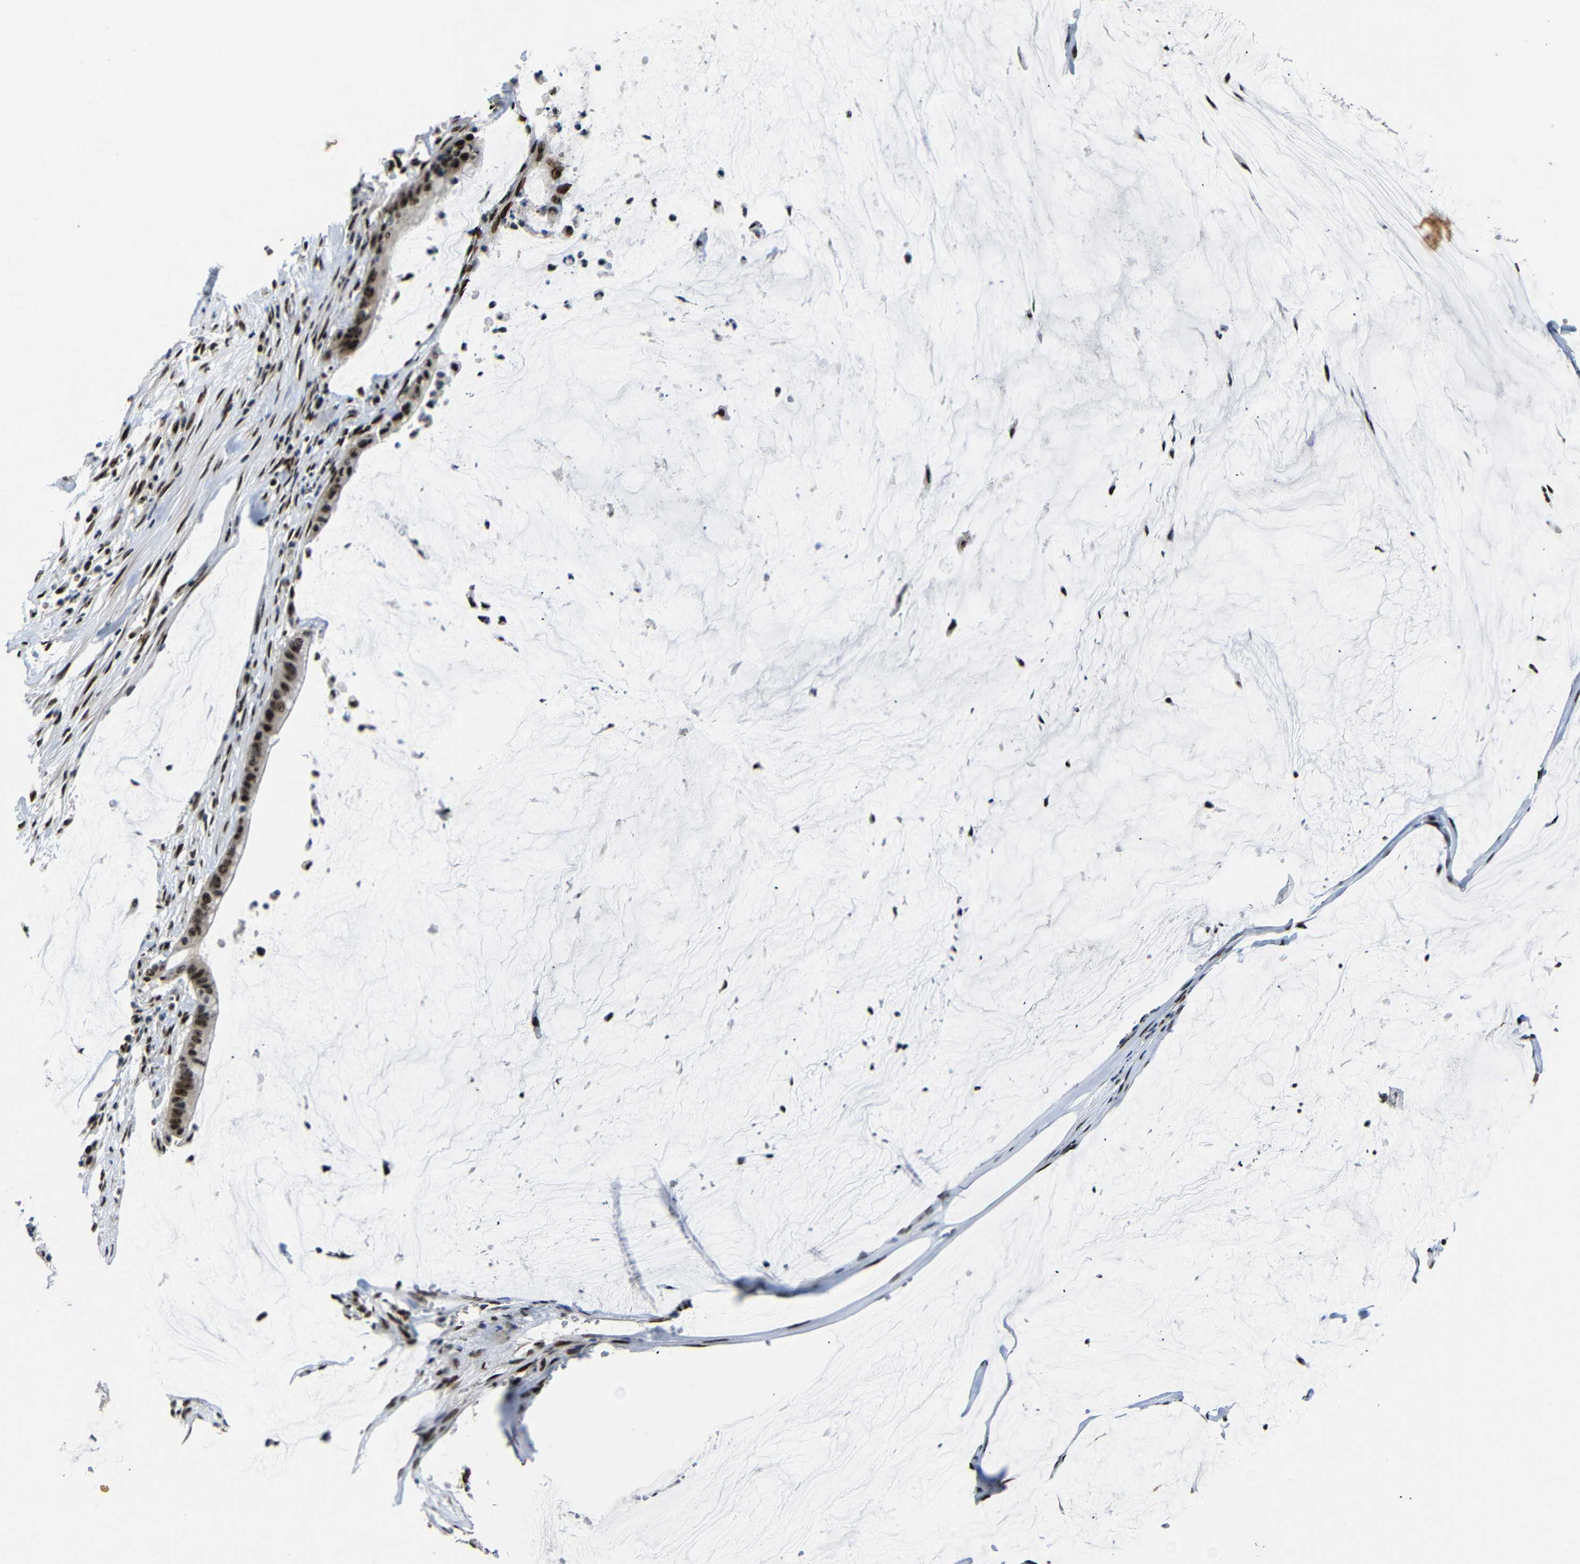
{"staining": {"intensity": "strong", "quantity": ">75%", "location": "nuclear"}, "tissue": "pancreatic cancer", "cell_type": "Tumor cells", "image_type": "cancer", "snomed": [{"axis": "morphology", "description": "Adenocarcinoma, NOS"}, {"axis": "topography", "description": "Pancreas"}], "caption": "Pancreatic adenocarcinoma stained with DAB IHC reveals high levels of strong nuclear expression in about >75% of tumor cells. (Brightfield microscopy of DAB IHC at high magnification).", "gene": "SETDB2", "patient": {"sex": "male", "age": 41}}